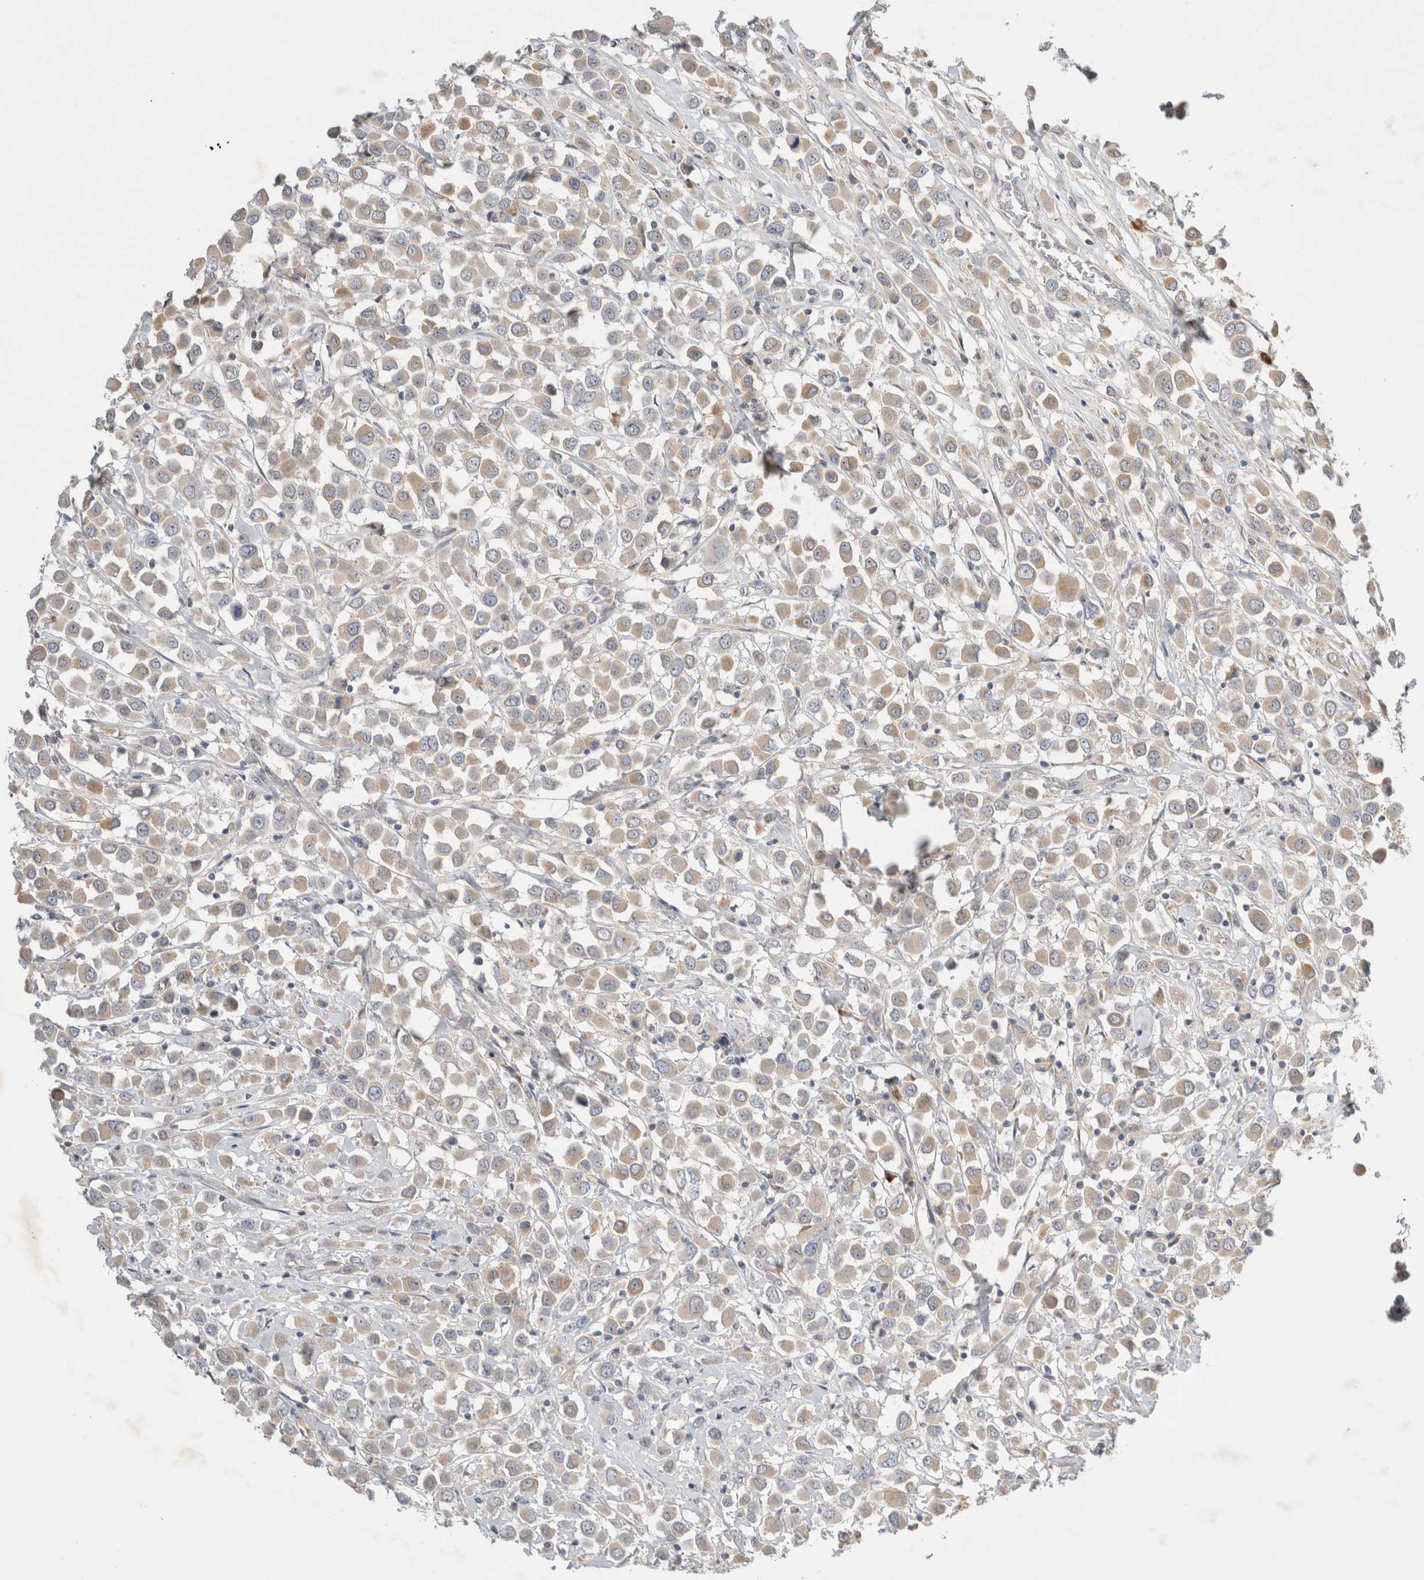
{"staining": {"intensity": "weak", "quantity": ">75%", "location": "cytoplasmic/membranous"}, "tissue": "breast cancer", "cell_type": "Tumor cells", "image_type": "cancer", "snomed": [{"axis": "morphology", "description": "Duct carcinoma"}, {"axis": "topography", "description": "Breast"}], "caption": "This image displays invasive ductal carcinoma (breast) stained with immunohistochemistry to label a protein in brown. The cytoplasmic/membranous of tumor cells show weak positivity for the protein. Nuclei are counter-stained blue.", "gene": "NEDD4L", "patient": {"sex": "female", "age": 61}}